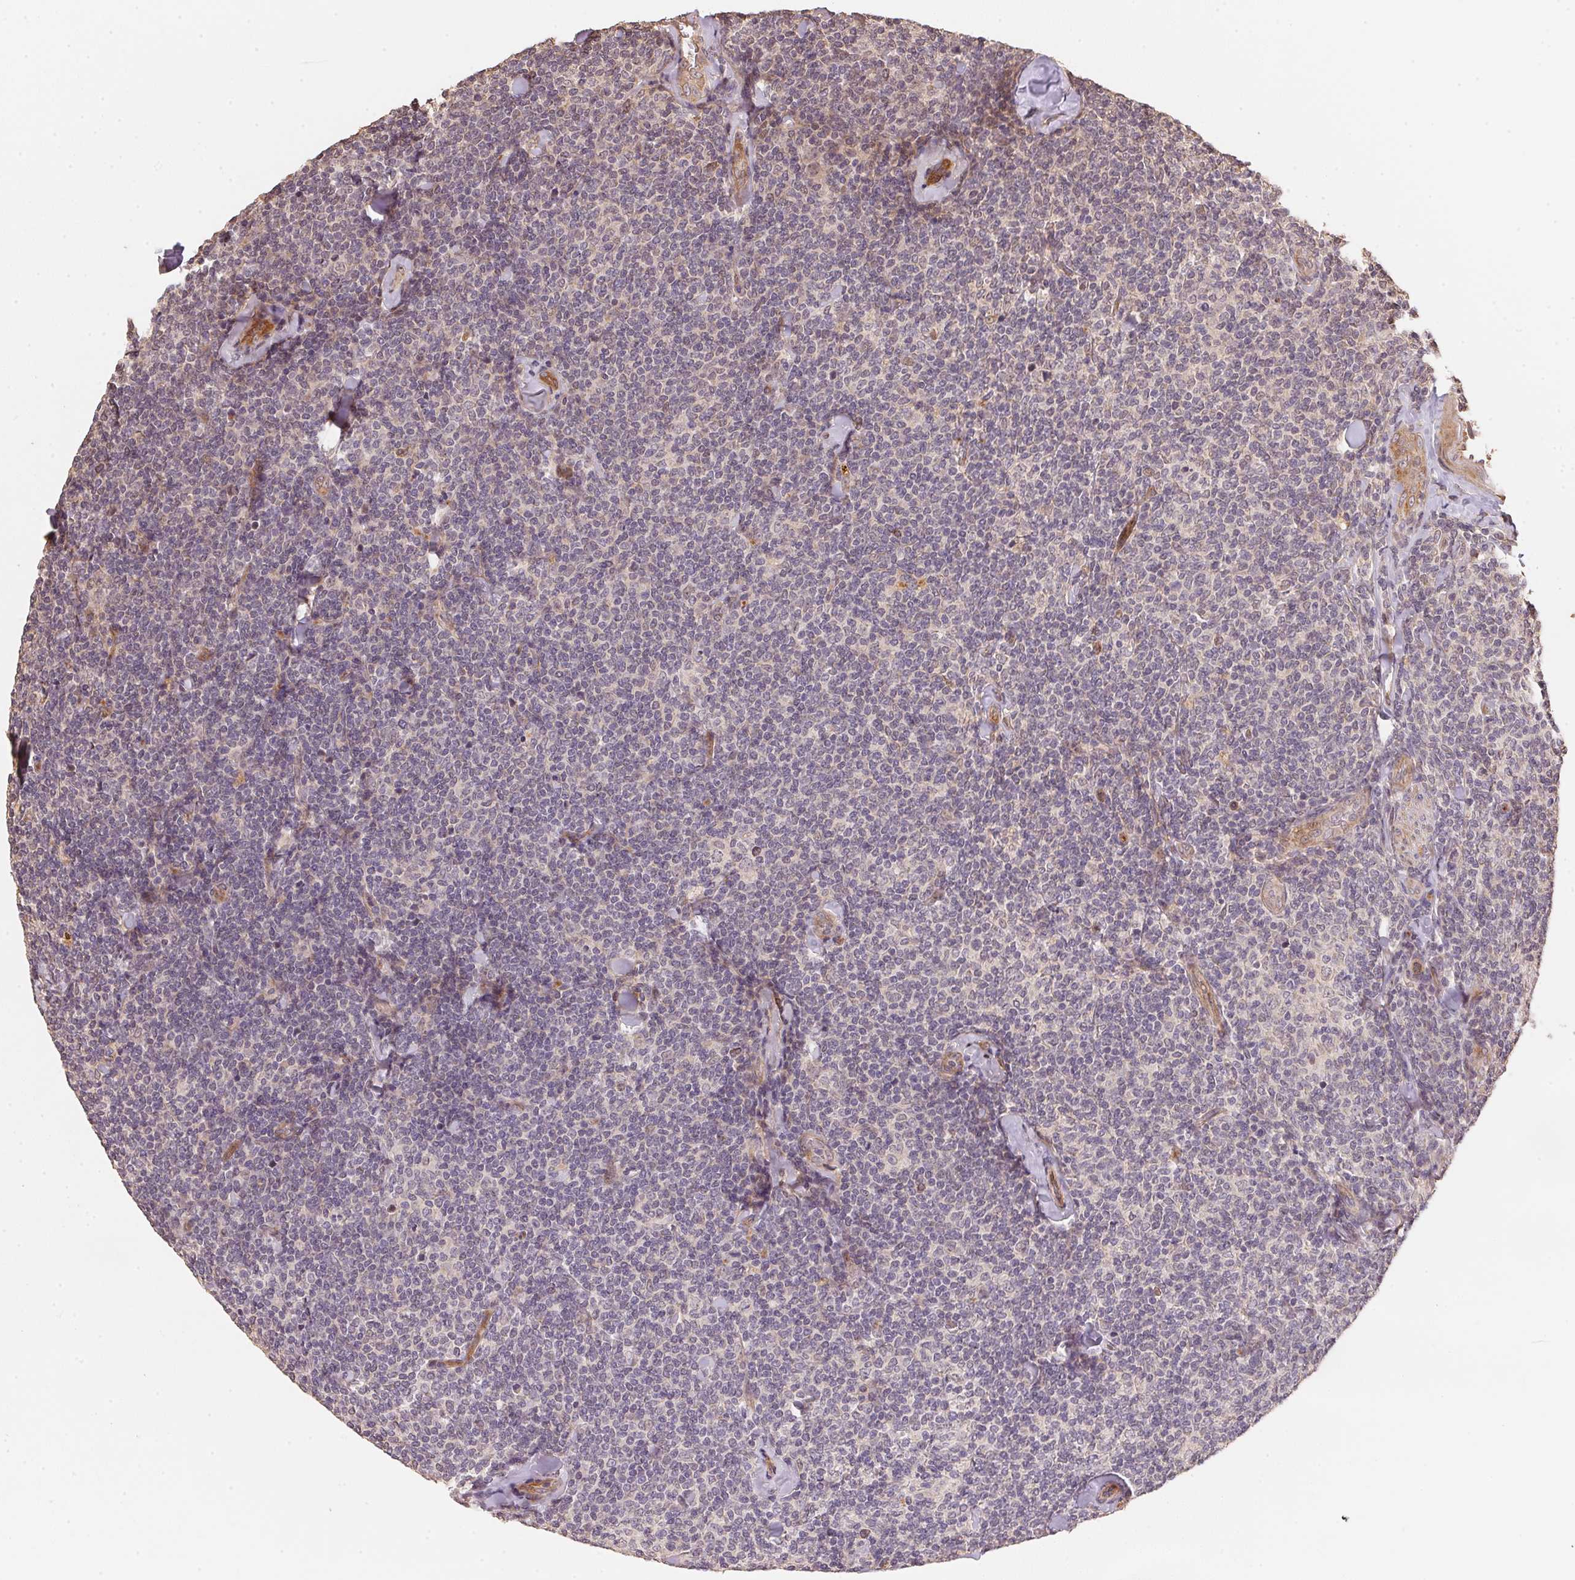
{"staining": {"intensity": "negative", "quantity": "none", "location": "none"}, "tissue": "lymphoma", "cell_type": "Tumor cells", "image_type": "cancer", "snomed": [{"axis": "morphology", "description": "Malignant lymphoma, non-Hodgkin's type, Low grade"}, {"axis": "topography", "description": "Lymph node"}], "caption": "Immunohistochemical staining of low-grade malignant lymphoma, non-Hodgkin's type exhibits no significant expression in tumor cells.", "gene": "TMEM222", "patient": {"sex": "female", "age": 56}}